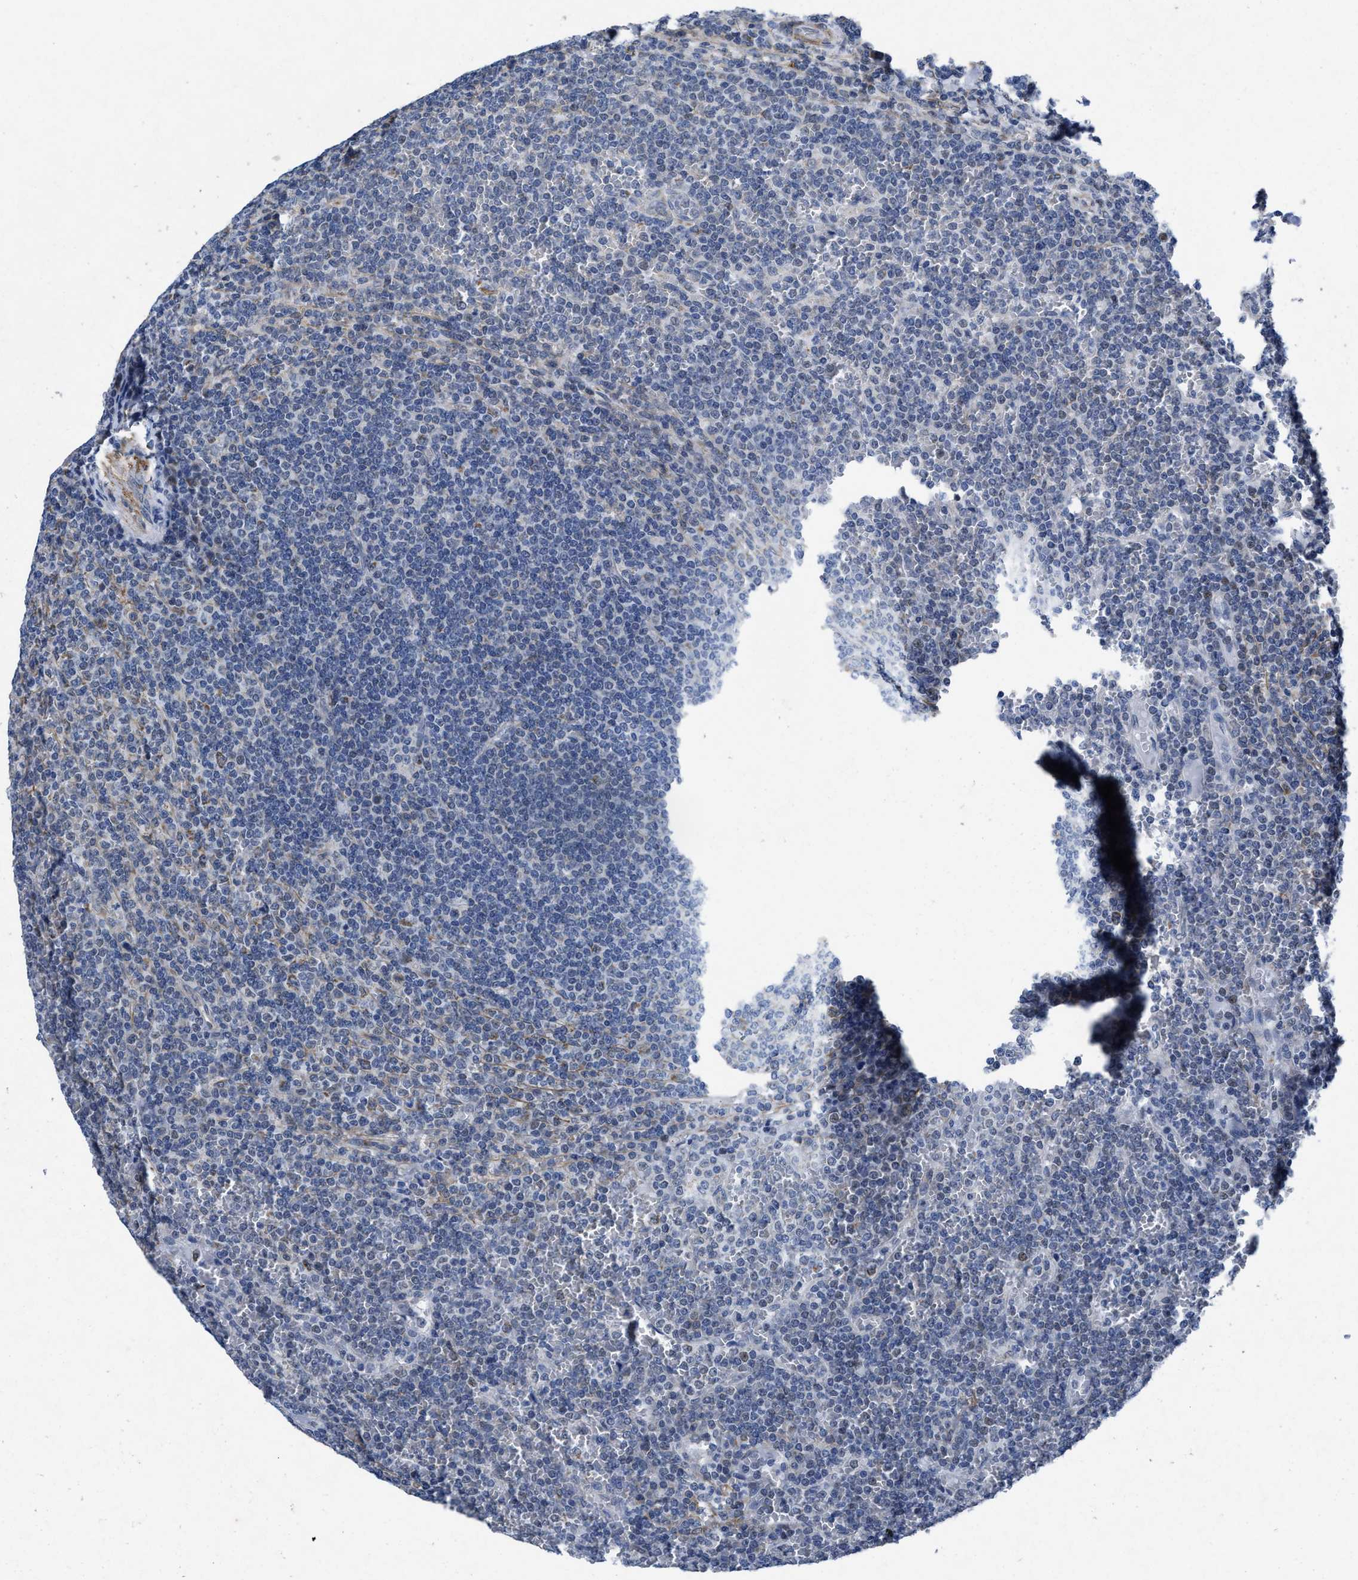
{"staining": {"intensity": "negative", "quantity": "none", "location": "none"}, "tissue": "lymphoma", "cell_type": "Tumor cells", "image_type": "cancer", "snomed": [{"axis": "morphology", "description": "Malignant lymphoma, non-Hodgkin's type, Low grade"}, {"axis": "topography", "description": "Spleen"}], "caption": "This micrograph is of low-grade malignant lymphoma, non-Hodgkin's type stained with immunohistochemistry (IHC) to label a protein in brown with the nuclei are counter-stained blue. There is no positivity in tumor cells.", "gene": "ID3", "patient": {"sex": "female", "age": 19}}